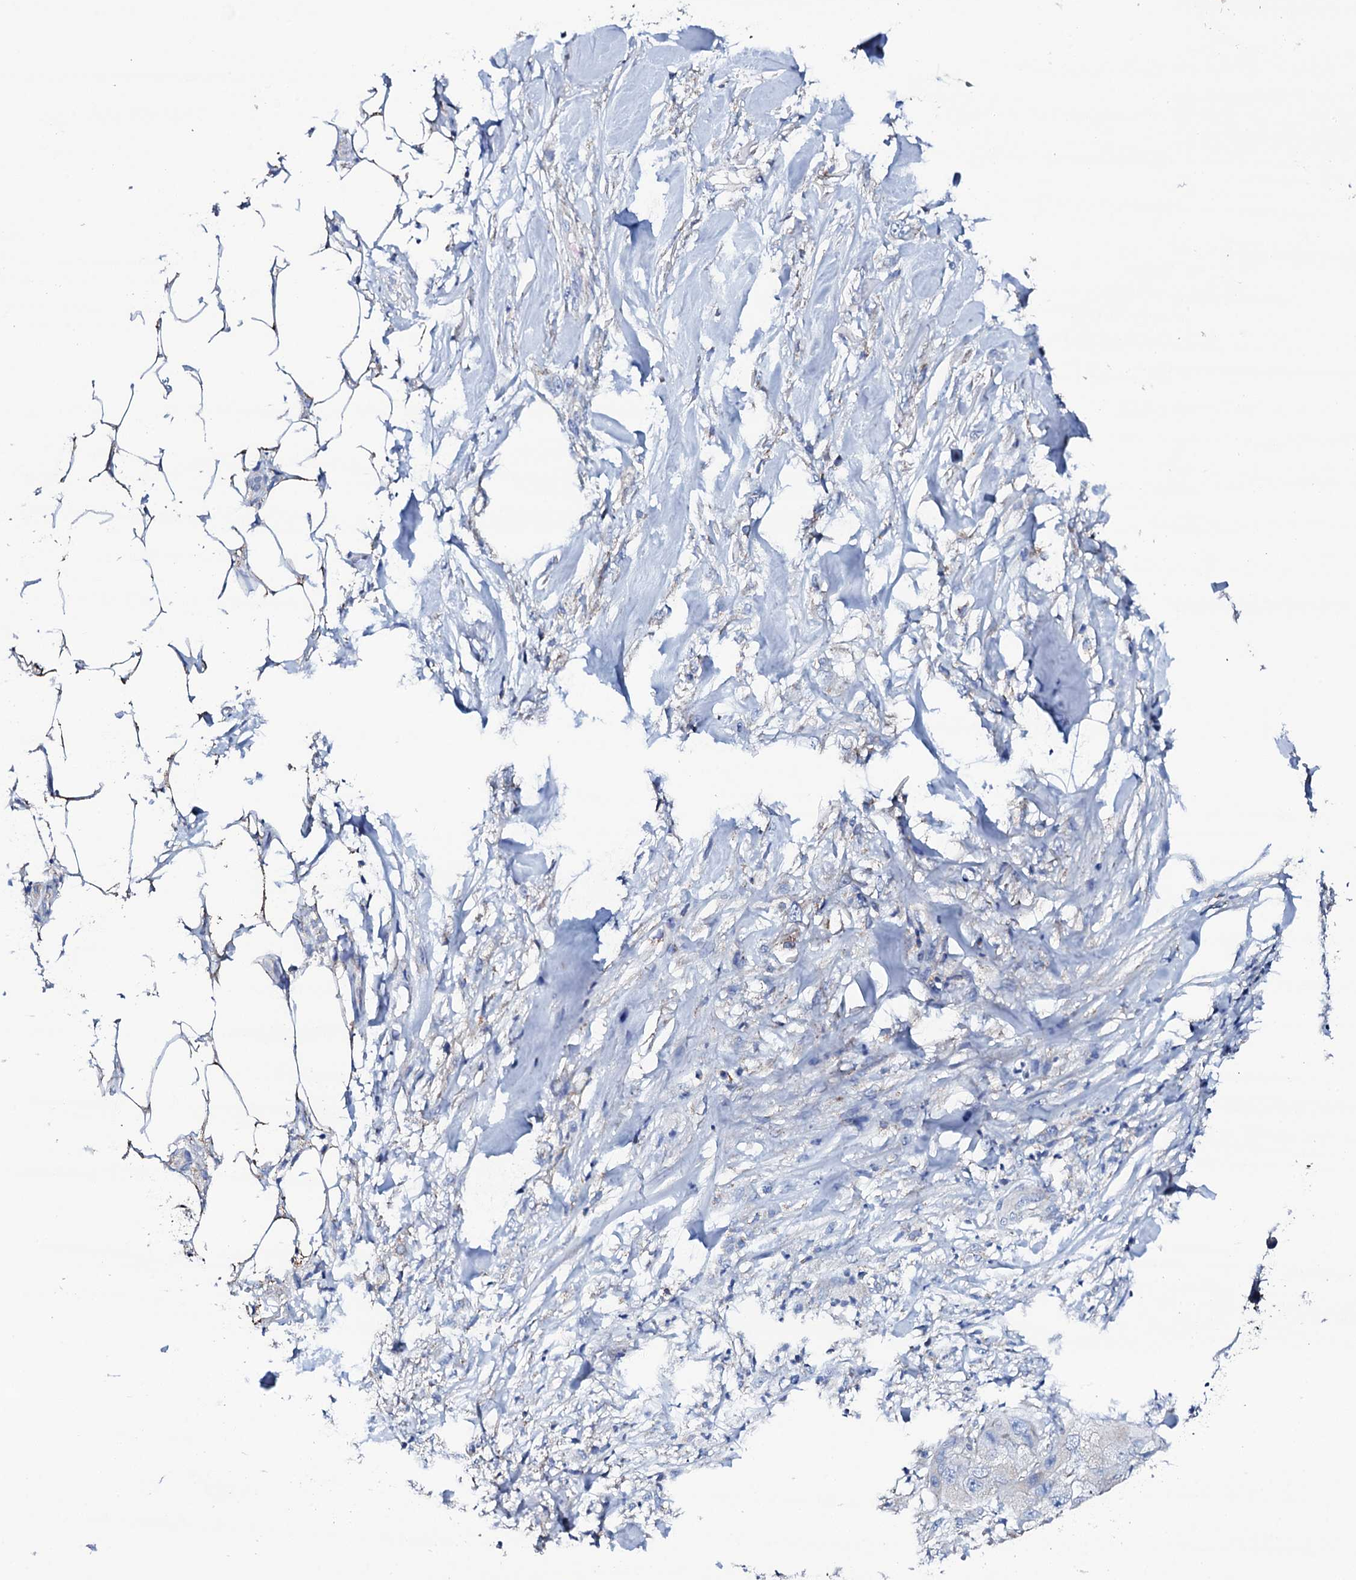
{"staining": {"intensity": "weak", "quantity": "<25%", "location": "cytoplasmic/membranous"}, "tissue": "skin cancer", "cell_type": "Tumor cells", "image_type": "cancer", "snomed": [{"axis": "morphology", "description": "Squamous cell carcinoma, NOS"}, {"axis": "topography", "description": "Skin"}, {"axis": "topography", "description": "Subcutis"}], "caption": "IHC of skin cancer (squamous cell carcinoma) reveals no expression in tumor cells.", "gene": "TCAF2", "patient": {"sex": "male", "age": 73}}